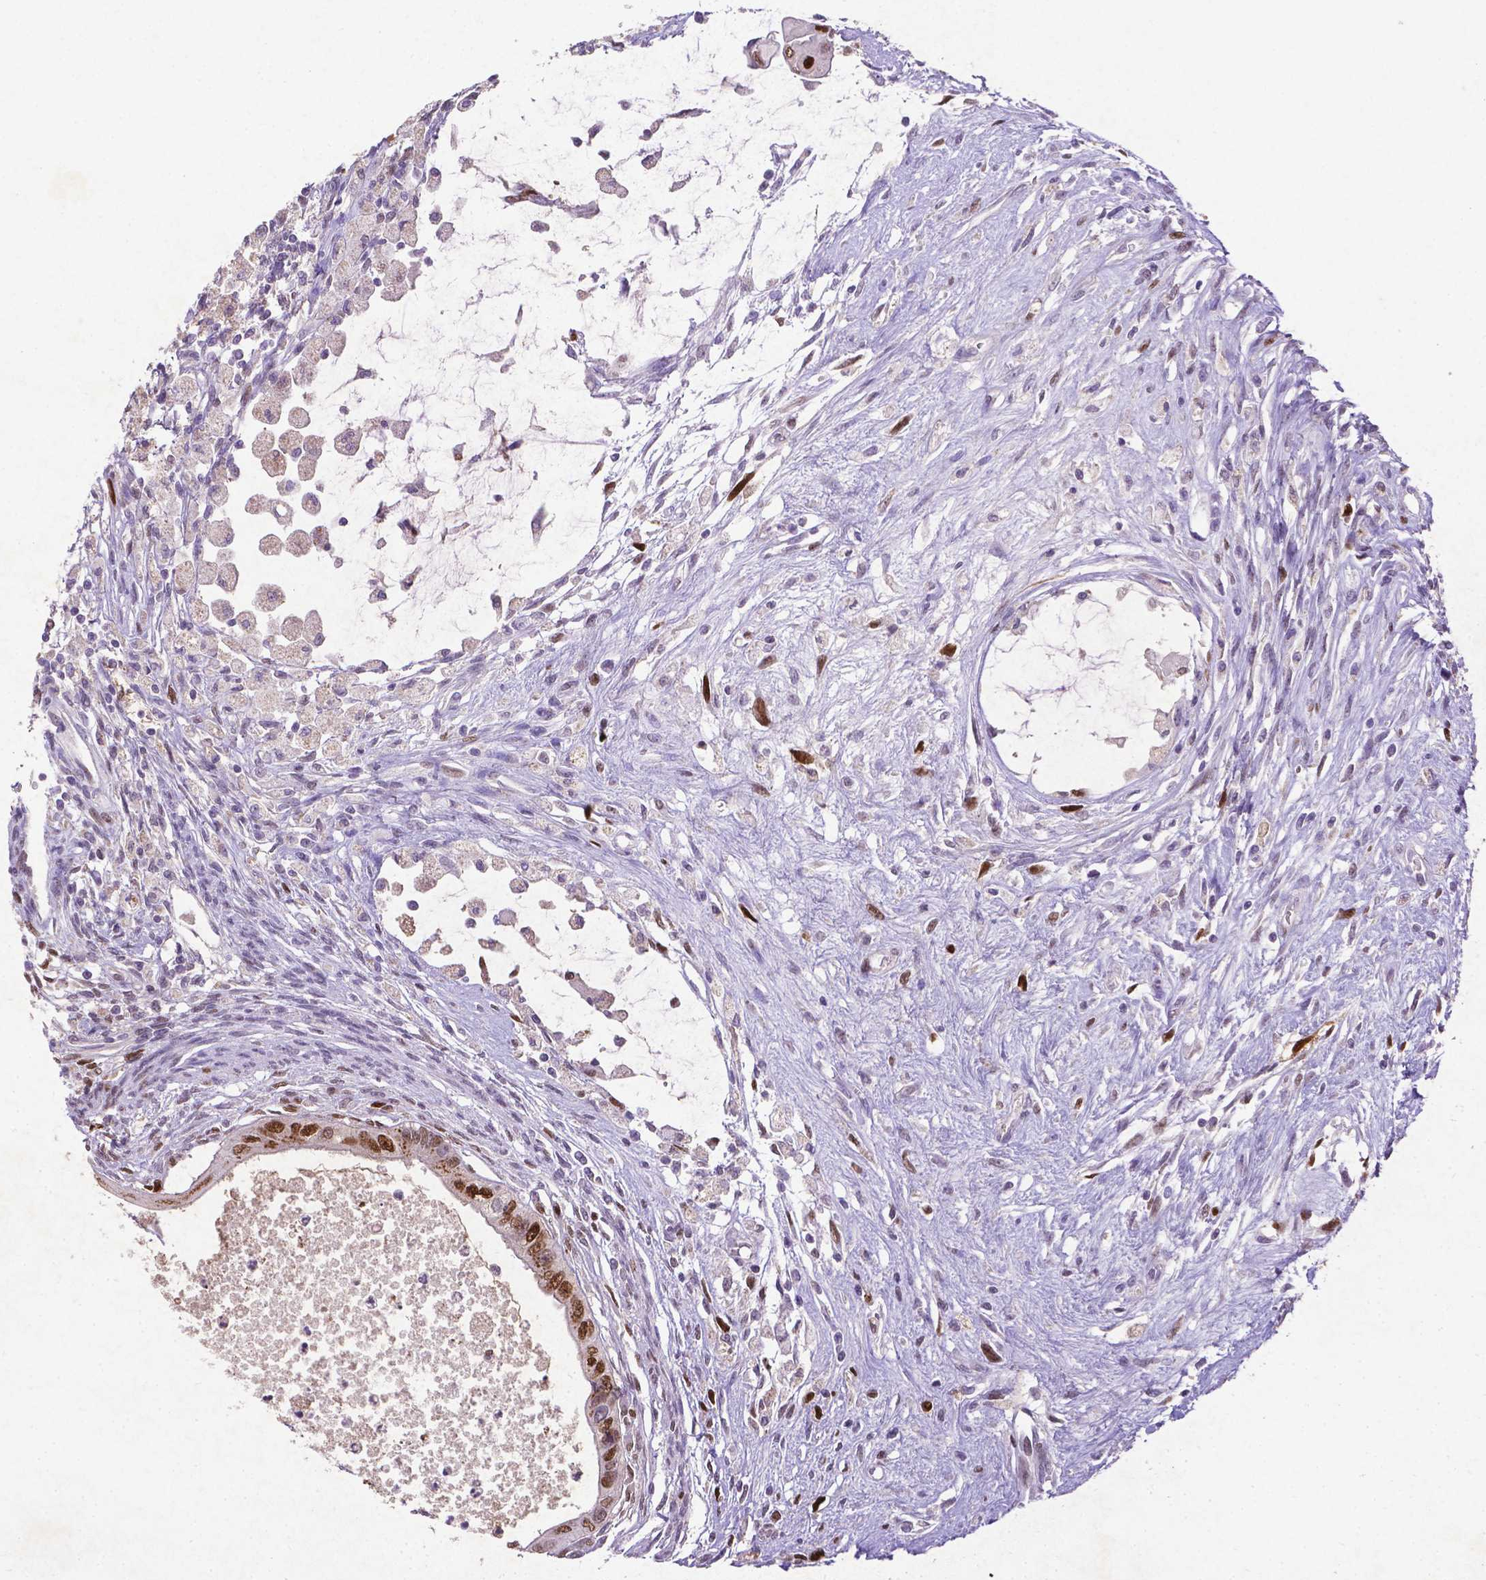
{"staining": {"intensity": "moderate", "quantity": "25%-75%", "location": "nuclear"}, "tissue": "testis cancer", "cell_type": "Tumor cells", "image_type": "cancer", "snomed": [{"axis": "morphology", "description": "Carcinoma, Embryonal, NOS"}, {"axis": "topography", "description": "Testis"}], "caption": "Immunohistochemical staining of human testis embryonal carcinoma reveals medium levels of moderate nuclear positivity in approximately 25%-75% of tumor cells.", "gene": "CDKN1A", "patient": {"sex": "male", "age": 37}}